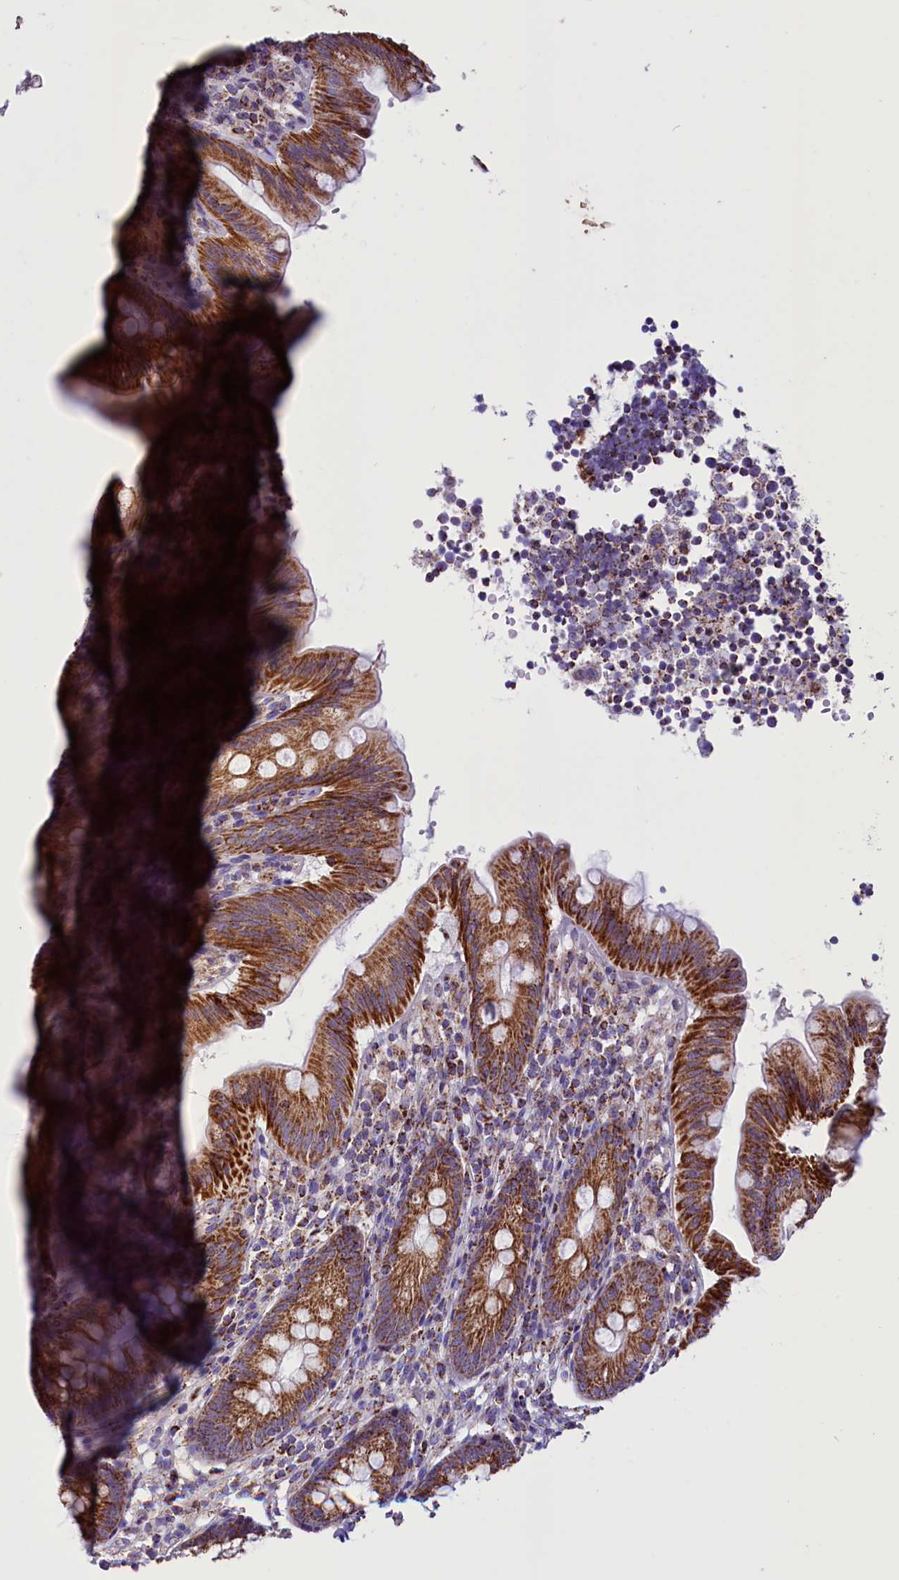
{"staining": {"intensity": "strong", "quantity": ">75%", "location": "cytoplasmic/membranous"}, "tissue": "appendix", "cell_type": "Glandular cells", "image_type": "normal", "snomed": [{"axis": "morphology", "description": "Normal tissue, NOS"}, {"axis": "topography", "description": "Appendix"}], "caption": "This micrograph reveals benign appendix stained with immunohistochemistry to label a protein in brown. The cytoplasmic/membranous of glandular cells show strong positivity for the protein. Nuclei are counter-stained blue.", "gene": "ICA1L", "patient": {"sex": "male", "age": 55}}